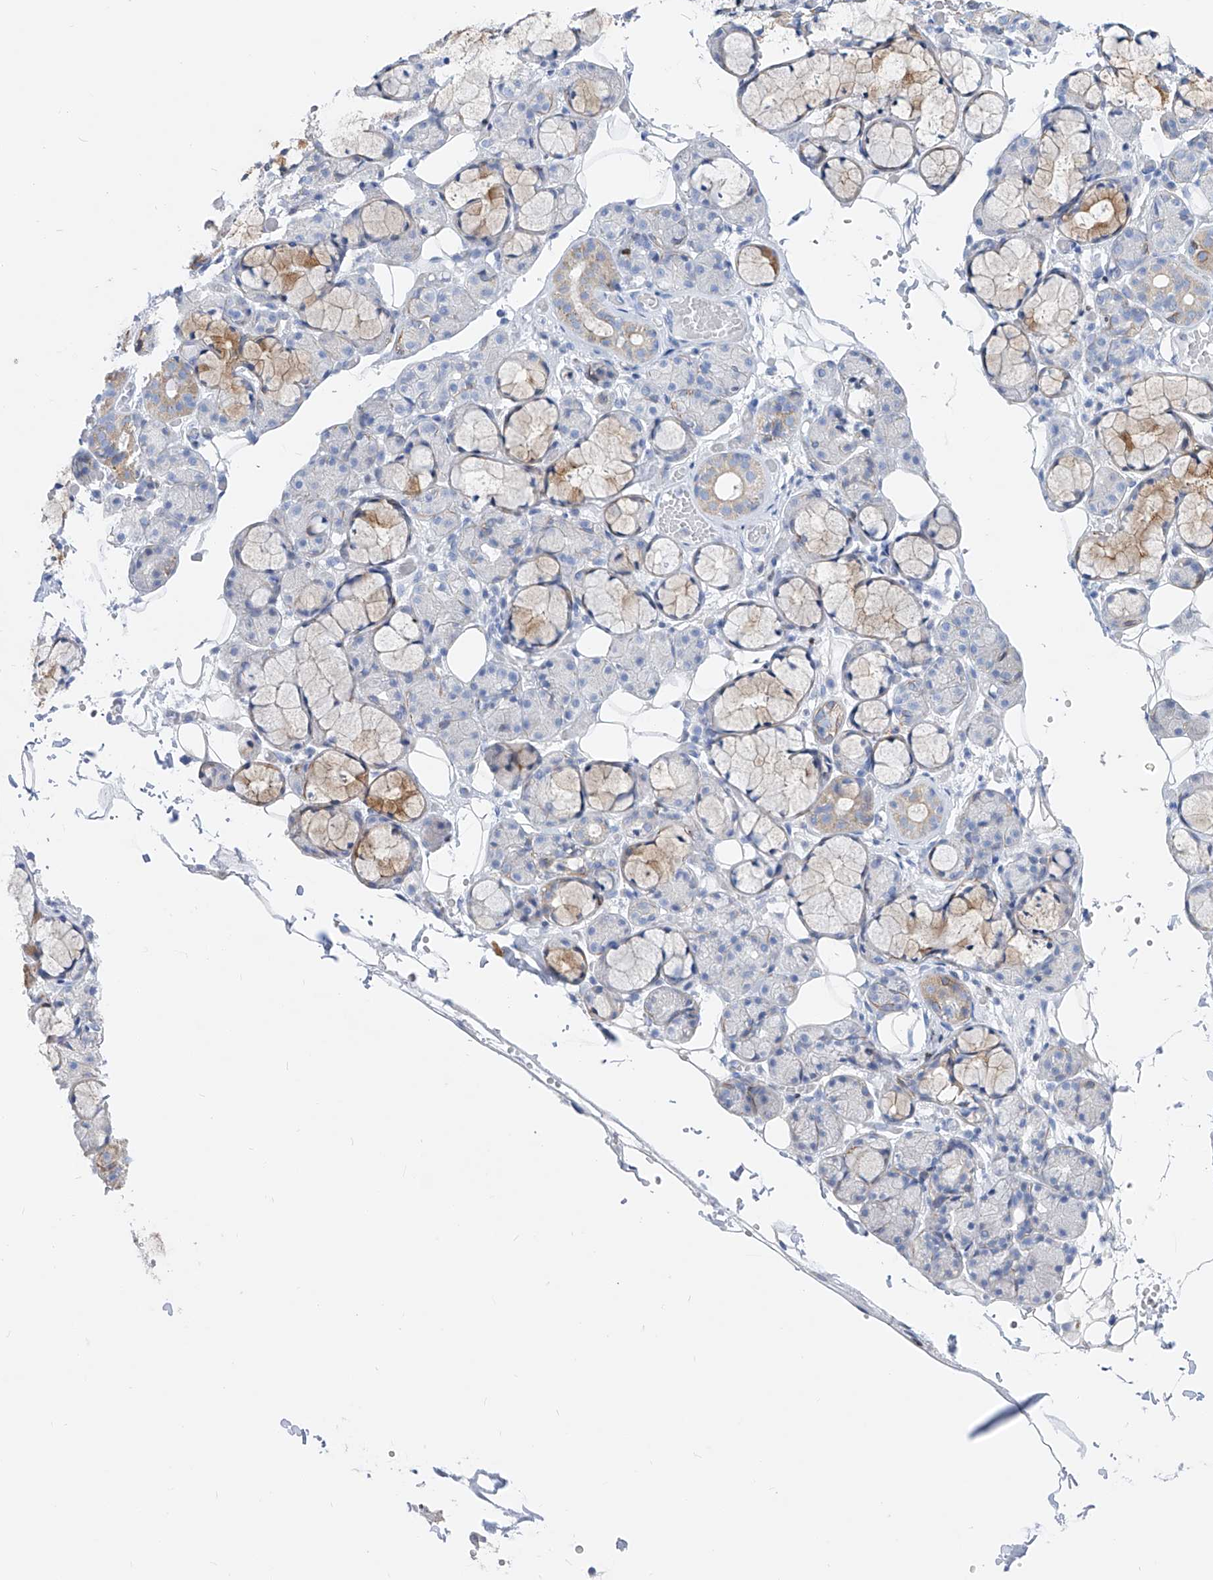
{"staining": {"intensity": "moderate", "quantity": "<25%", "location": "cytoplasmic/membranous"}, "tissue": "salivary gland", "cell_type": "Glandular cells", "image_type": "normal", "snomed": [{"axis": "morphology", "description": "Normal tissue, NOS"}, {"axis": "topography", "description": "Salivary gland"}], "caption": "An immunohistochemistry photomicrograph of benign tissue is shown. Protein staining in brown labels moderate cytoplasmic/membranous positivity in salivary gland within glandular cells. (brown staining indicates protein expression, while blue staining denotes nuclei).", "gene": "FRS3", "patient": {"sex": "male", "age": 63}}